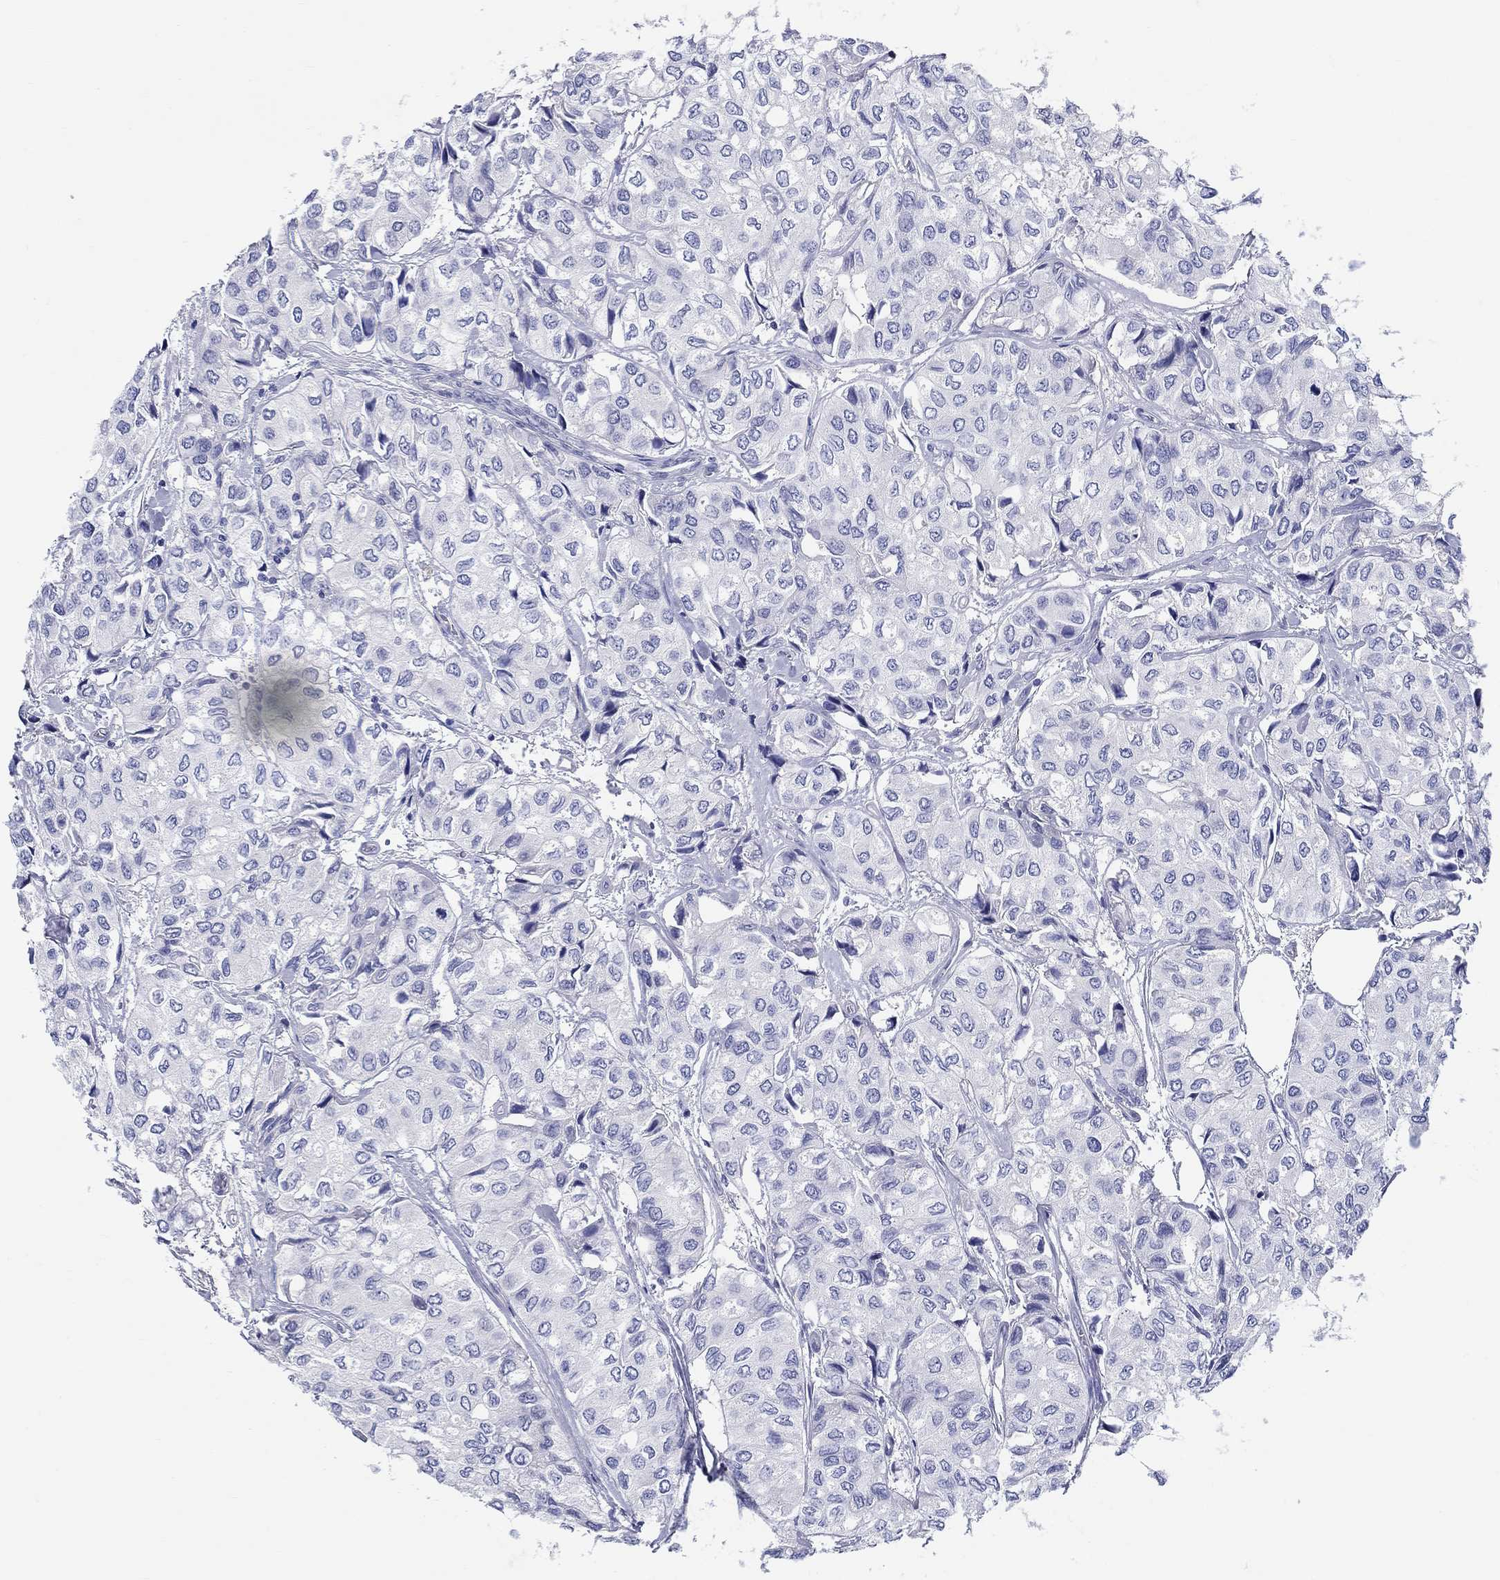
{"staining": {"intensity": "negative", "quantity": "none", "location": "none"}, "tissue": "urothelial cancer", "cell_type": "Tumor cells", "image_type": "cancer", "snomed": [{"axis": "morphology", "description": "Urothelial carcinoma, High grade"}, {"axis": "topography", "description": "Urinary bladder"}], "caption": "This is an immunohistochemistry (IHC) histopathology image of human high-grade urothelial carcinoma. There is no staining in tumor cells.", "gene": "CRYGS", "patient": {"sex": "male", "age": 73}}